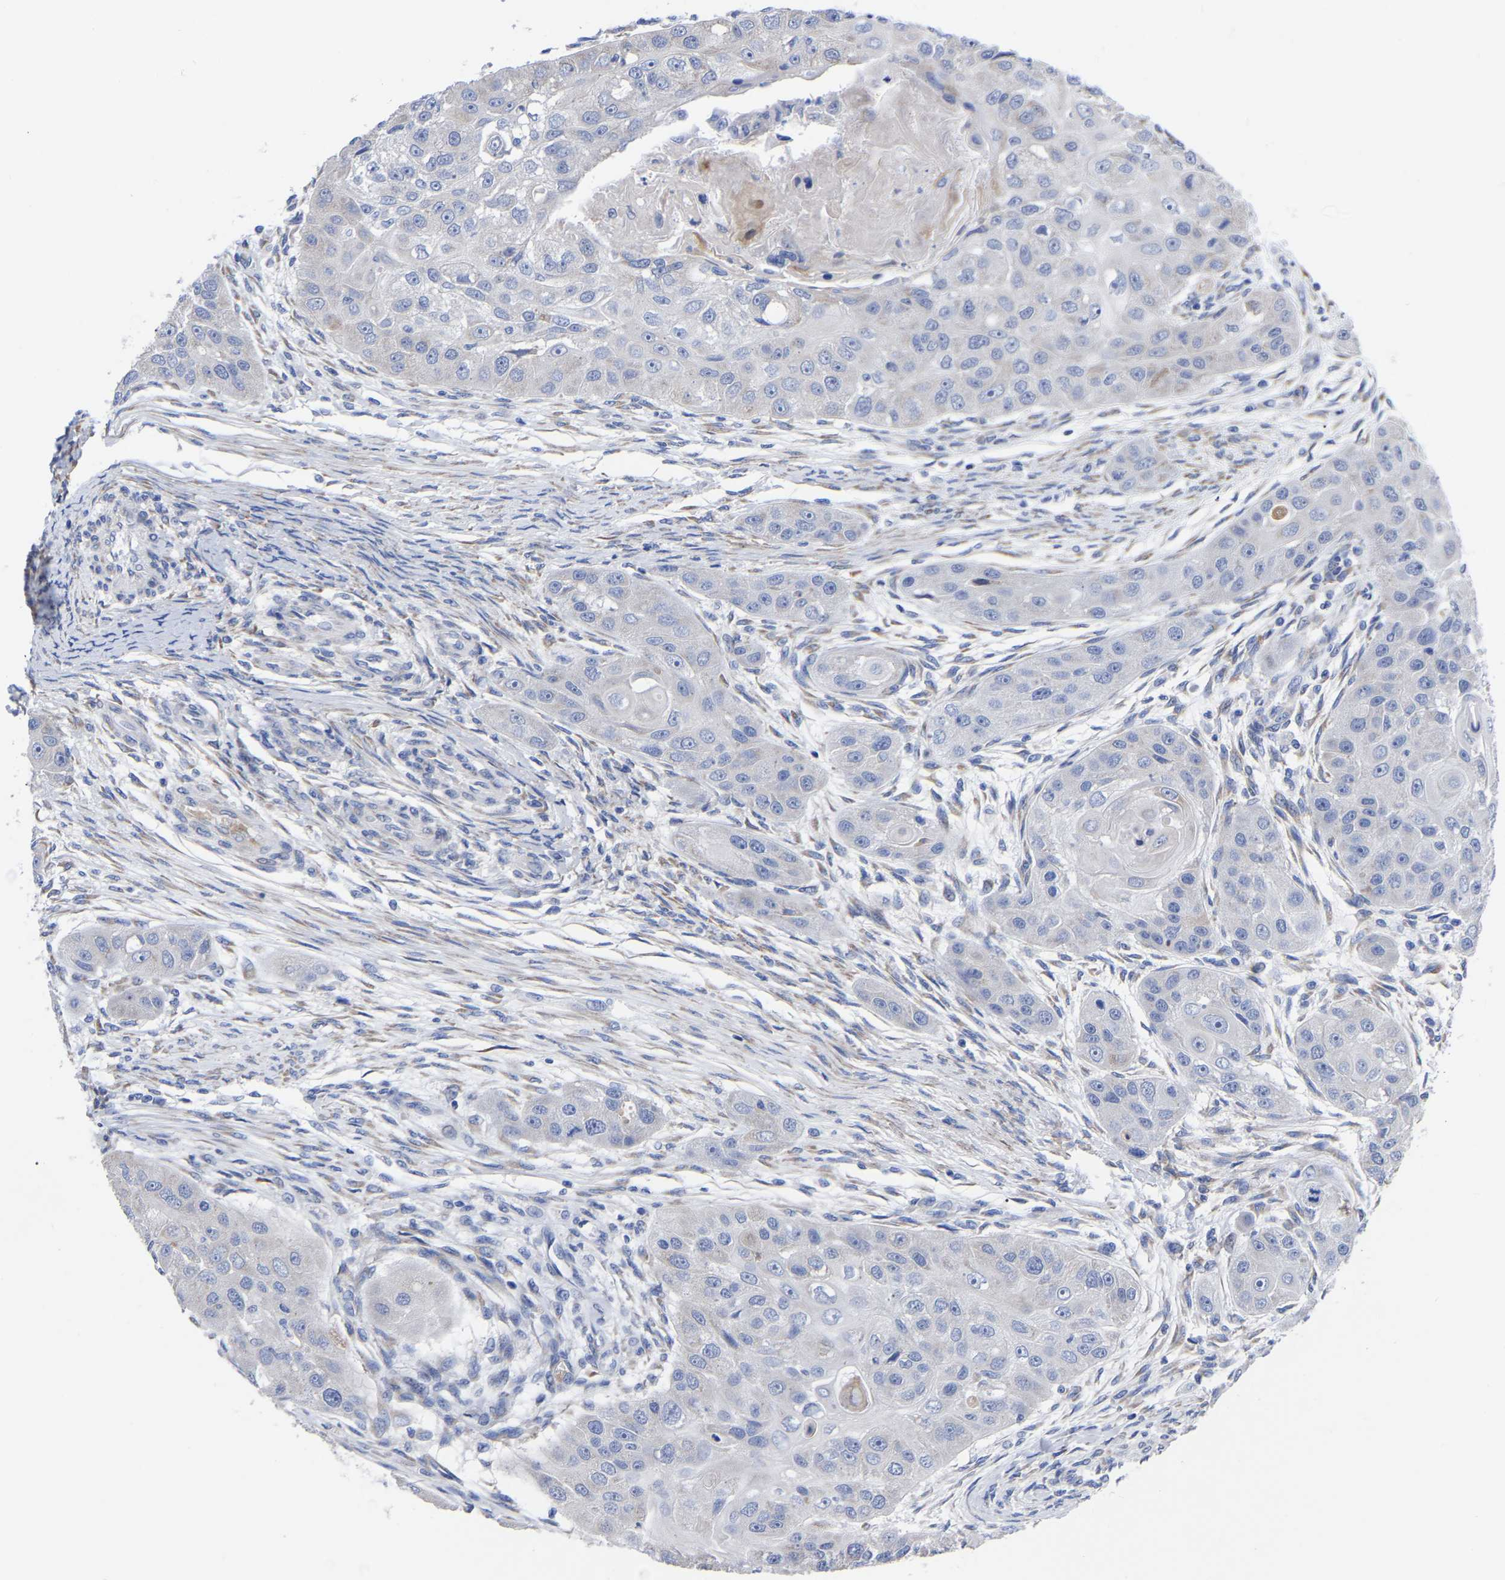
{"staining": {"intensity": "negative", "quantity": "none", "location": "none"}, "tissue": "head and neck cancer", "cell_type": "Tumor cells", "image_type": "cancer", "snomed": [{"axis": "morphology", "description": "Normal tissue, NOS"}, {"axis": "morphology", "description": "Squamous cell carcinoma, NOS"}, {"axis": "topography", "description": "Skeletal muscle"}, {"axis": "topography", "description": "Head-Neck"}], "caption": "Immunohistochemistry (IHC) photomicrograph of neoplastic tissue: human squamous cell carcinoma (head and neck) stained with DAB (3,3'-diaminobenzidine) reveals no significant protein expression in tumor cells.", "gene": "GDF3", "patient": {"sex": "male", "age": 51}}